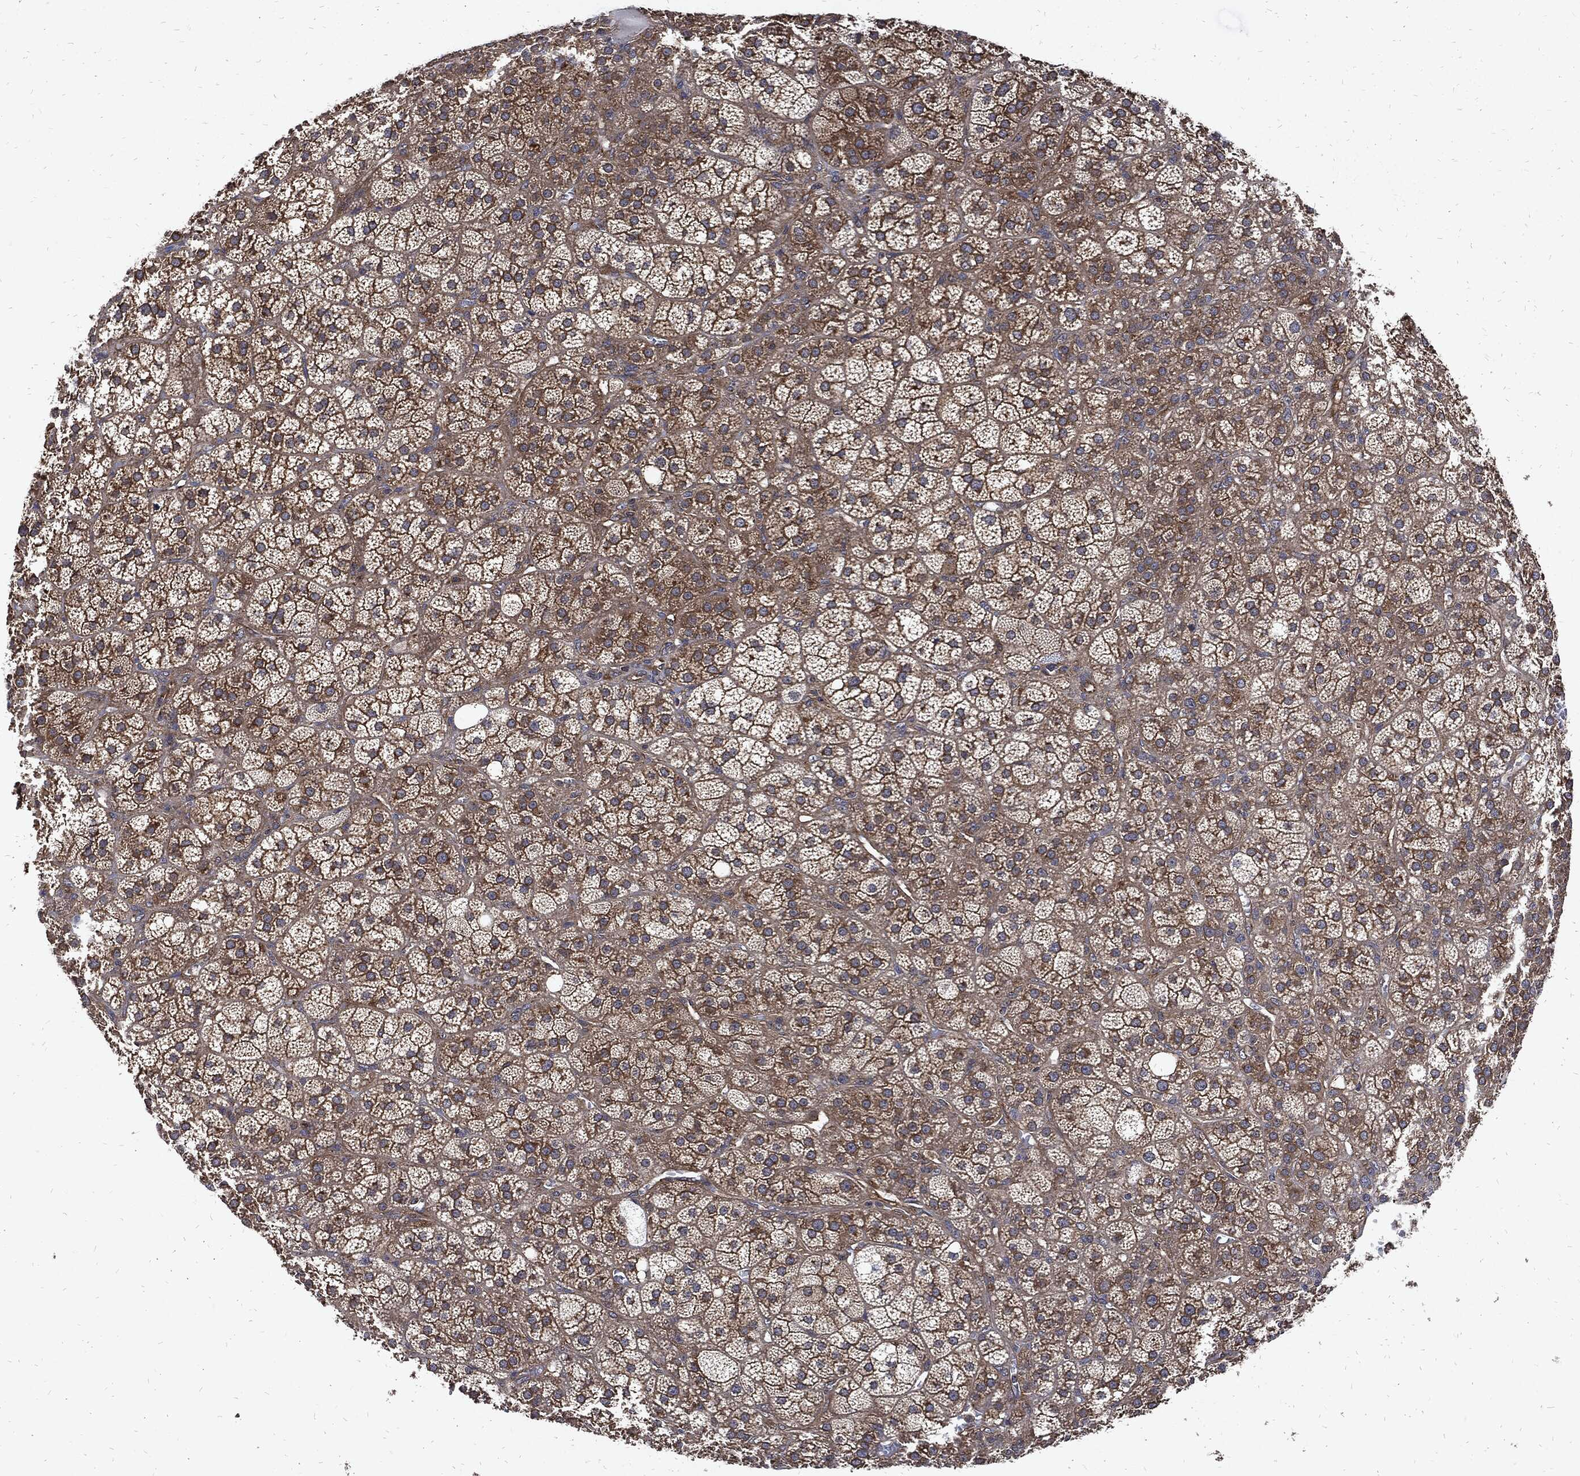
{"staining": {"intensity": "moderate", "quantity": ">75%", "location": "cytoplasmic/membranous"}, "tissue": "adrenal gland", "cell_type": "Glandular cells", "image_type": "normal", "snomed": [{"axis": "morphology", "description": "Normal tissue, NOS"}, {"axis": "topography", "description": "Adrenal gland"}], "caption": "Immunohistochemistry (DAB (3,3'-diaminobenzidine)) staining of benign human adrenal gland displays moderate cytoplasmic/membranous protein expression in about >75% of glandular cells. The staining is performed using DAB (3,3'-diaminobenzidine) brown chromogen to label protein expression. The nuclei are counter-stained blue using hematoxylin.", "gene": "DCTN1", "patient": {"sex": "female", "age": 60}}